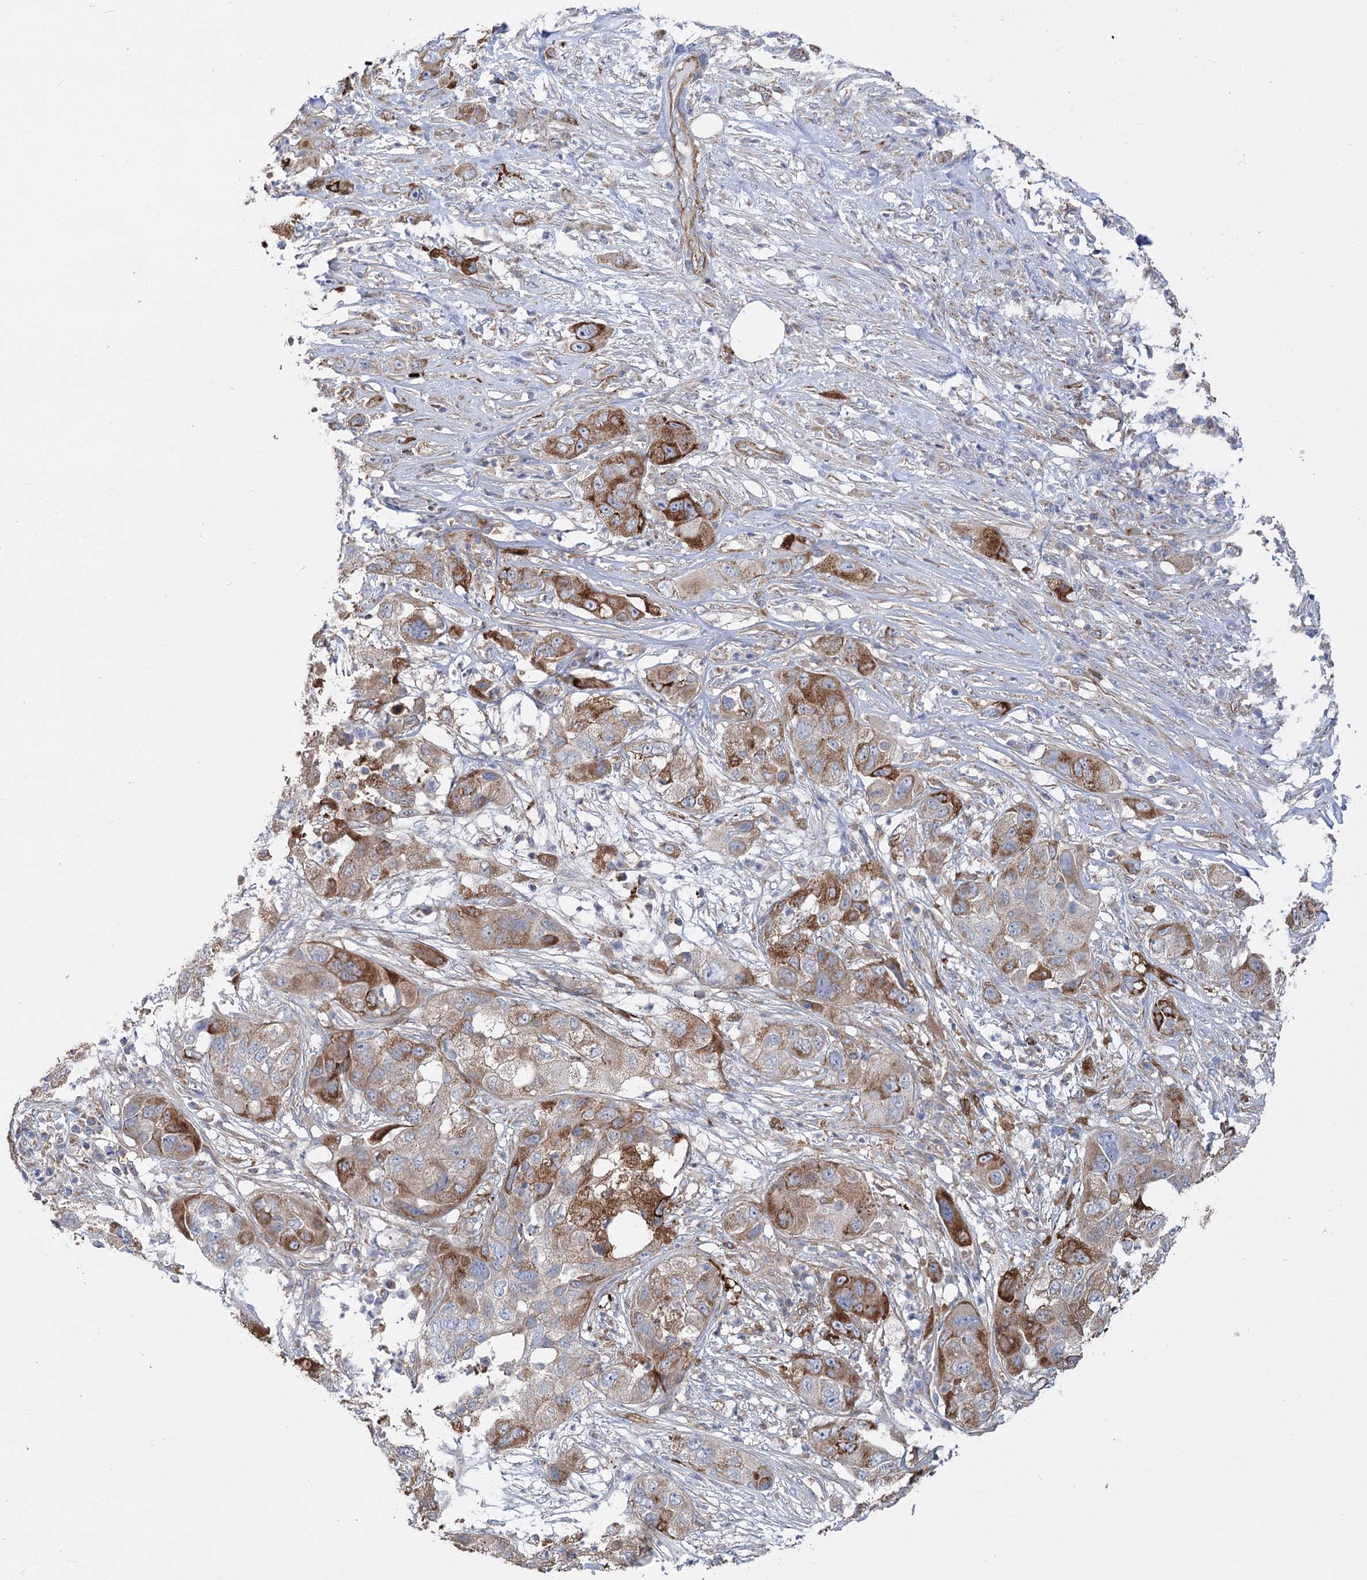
{"staining": {"intensity": "moderate", "quantity": ">75%", "location": "cytoplasmic/membranous"}, "tissue": "pancreatic cancer", "cell_type": "Tumor cells", "image_type": "cancer", "snomed": [{"axis": "morphology", "description": "Adenocarcinoma, NOS"}, {"axis": "topography", "description": "Pancreas"}], "caption": "Protein staining displays moderate cytoplasmic/membranous positivity in about >75% of tumor cells in adenocarcinoma (pancreatic). Nuclei are stained in blue.", "gene": "RMDN2", "patient": {"sex": "female", "age": 78}}